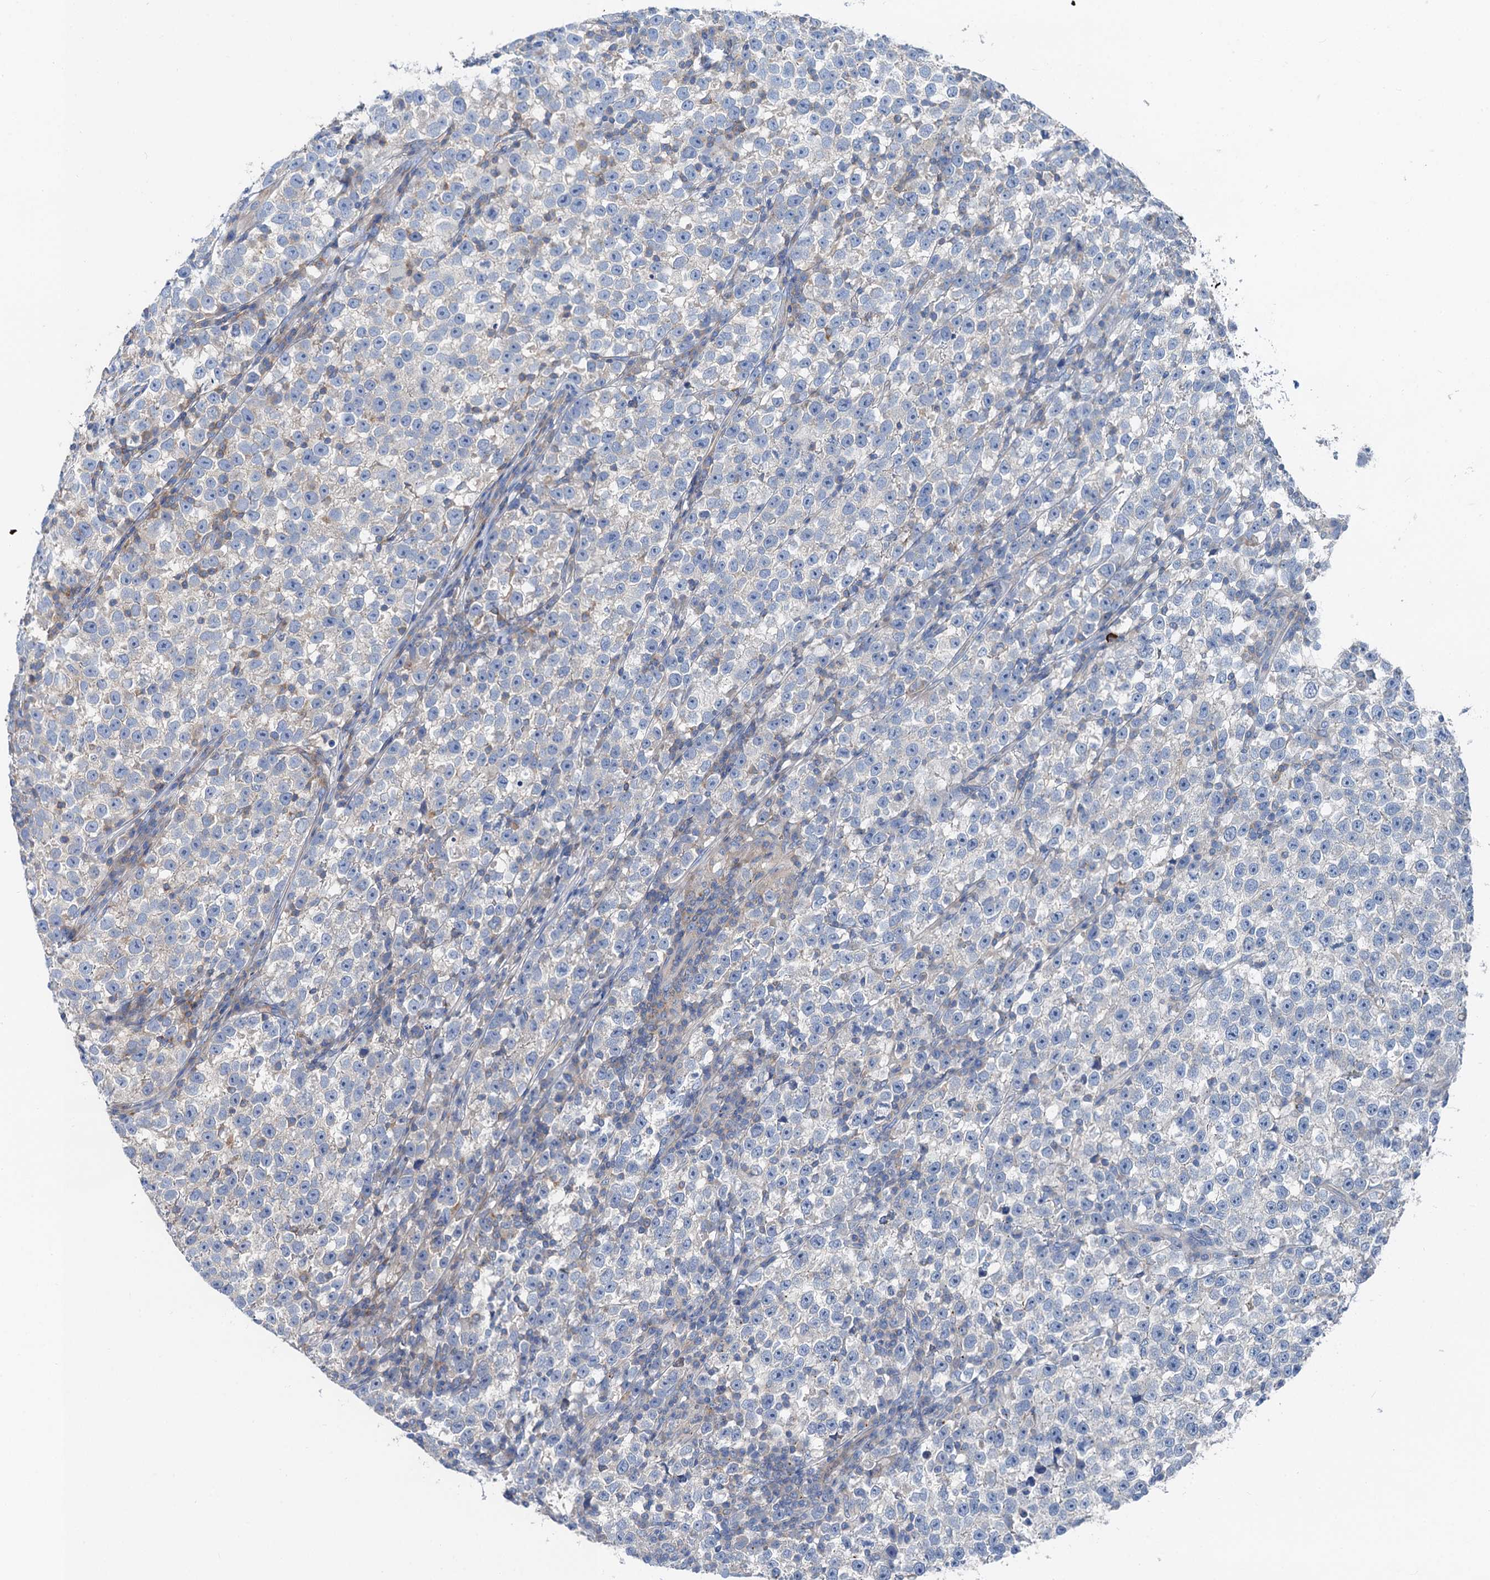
{"staining": {"intensity": "negative", "quantity": "none", "location": "none"}, "tissue": "testis cancer", "cell_type": "Tumor cells", "image_type": "cancer", "snomed": [{"axis": "morphology", "description": "Normal tissue, NOS"}, {"axis": "morphology", "description": "Seminoma, NOS"}, {"axis": "topography", "description": "Testis"}], "caption": "Immunohistochemical staining of testis cancer (seminoma) reveals no significant expression in tumor cells.", "gene": "ANKRD26", "patient": {"sex": "male", "age": 43}}